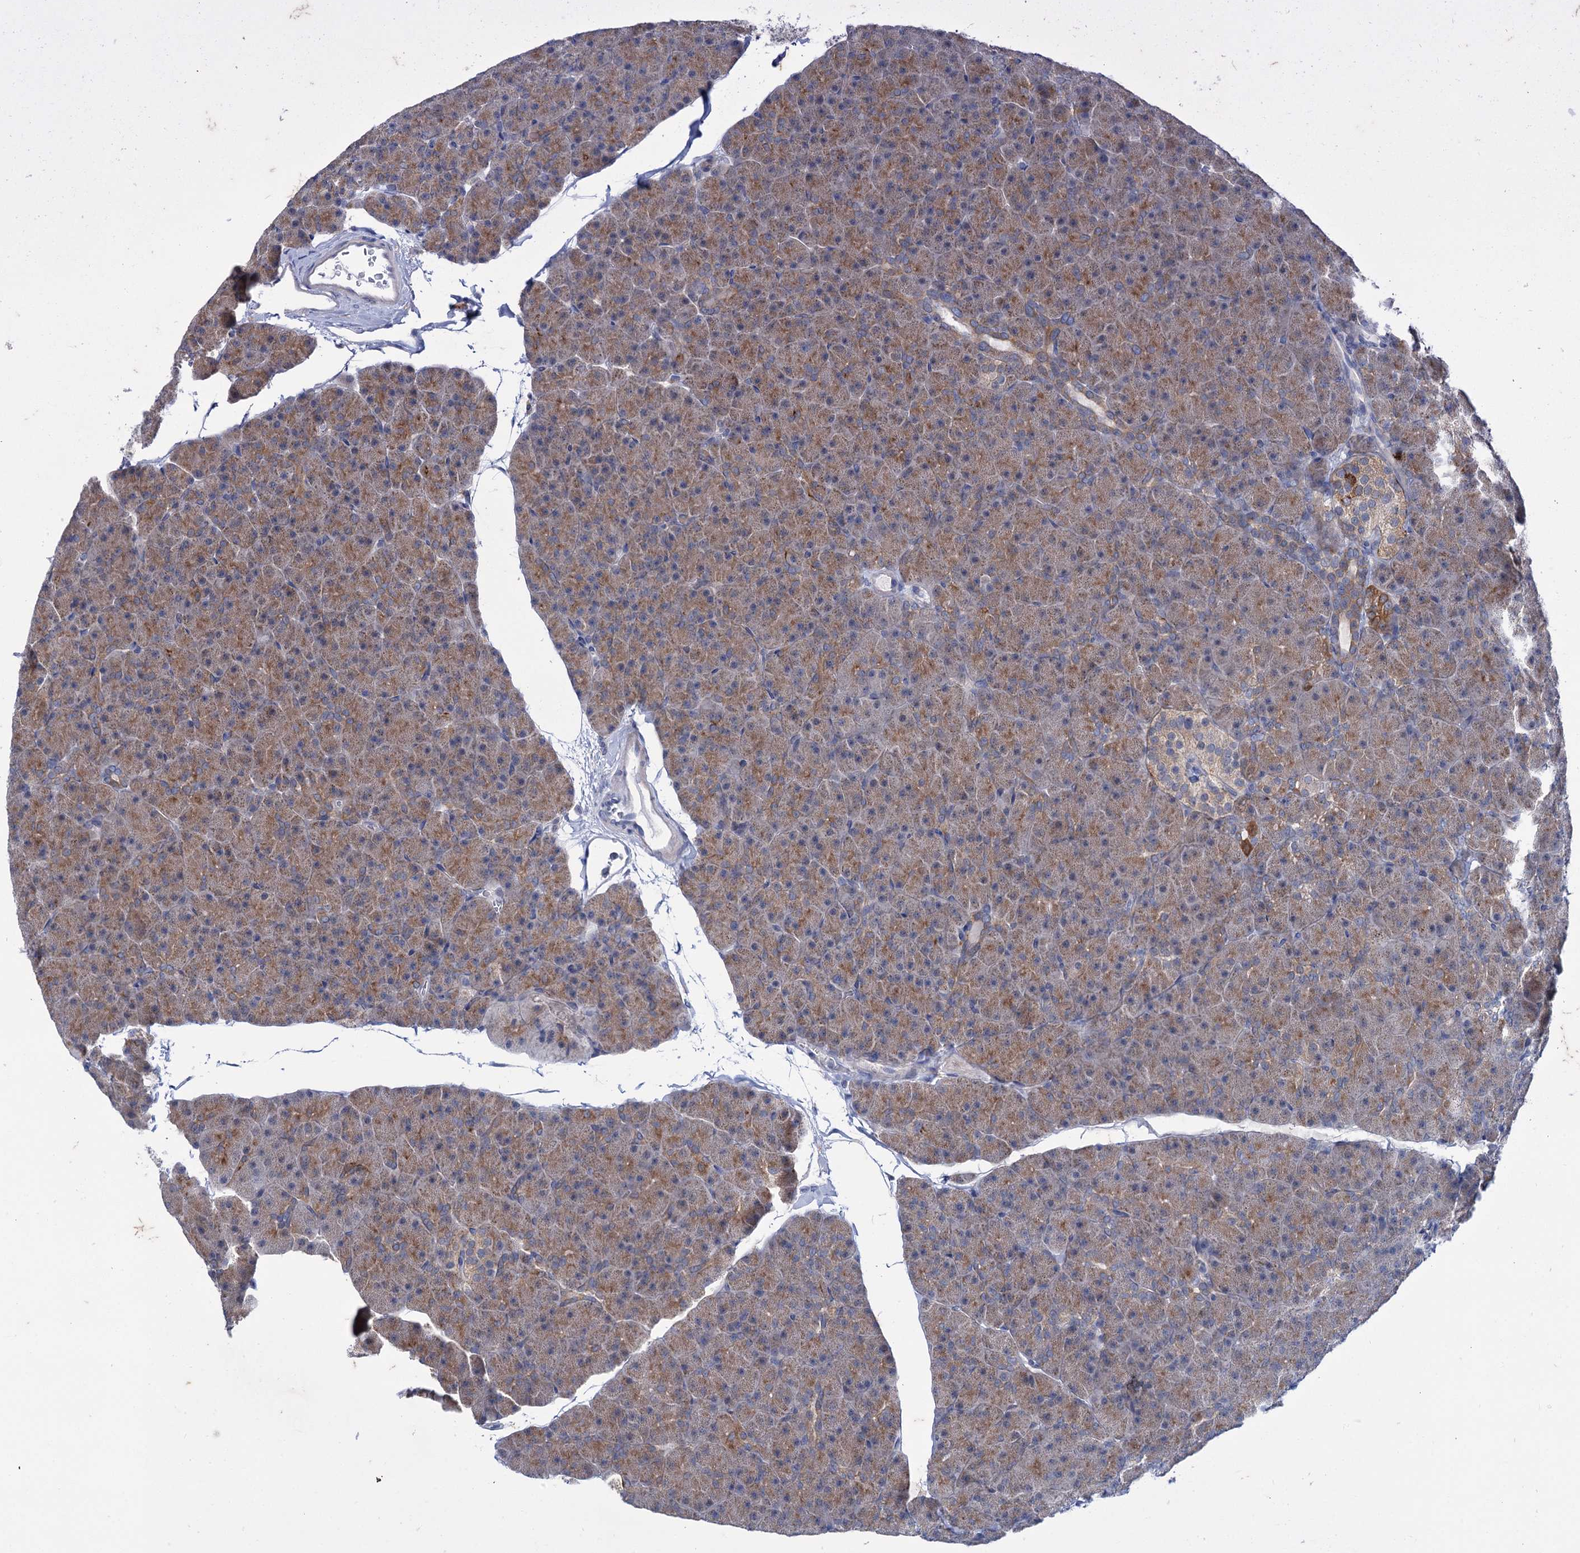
{"staining": {"intensity": "moderate", "quantity": "25%-75%", "location": "cytoplasmic/membranous"}, "tissue": "pancreas", "cell_type": "Exocrine glandular cells", "image_type": "normal", "snomed": [{"axis": "morphology", "description": "Normal tissue, NOS"}, {"axis": "topography", "description": "Pancreas"}], "caption": "Immunohistochemistry staining of unremarkable pancreas, which displays medium levels of moderate cytoplasmic/membranous expression in approximately 25%-75% of exocrine glandular cells indicating moderate cytoplasmic/membranous protein positivity. The staining was performed using DAB (3,3'-diaminobenzidine) (brown) for protein detection and nuclei were counterstained in hematoxylin (blue).", "gene": "MID1IP1", "patient": {"sex": "male", "age": 36}}